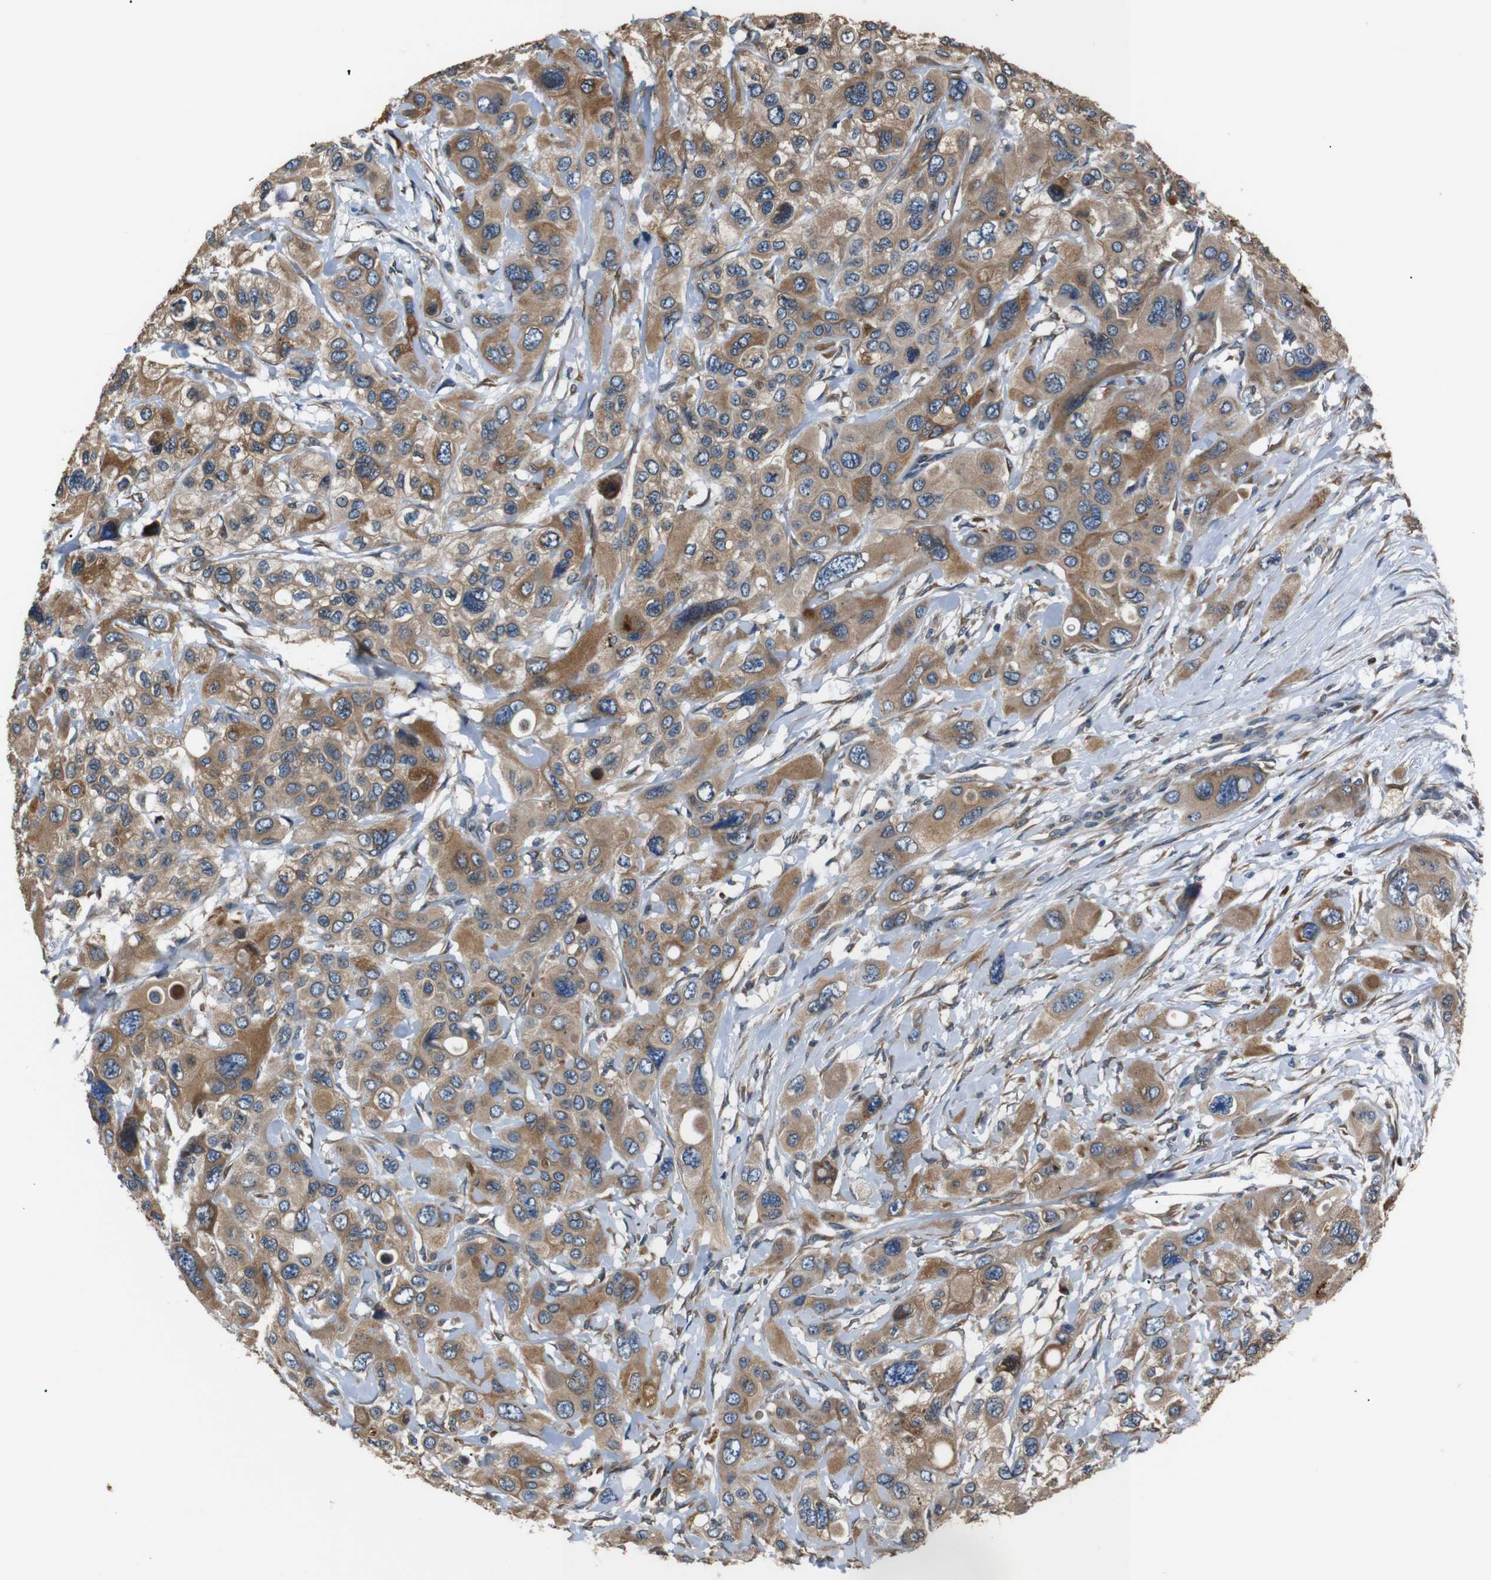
{"staining": {"intensity": "moderate", "quantity": ">75%", "location": "cytoplasmic/membranous"}, "tissue": "pancreatic cancer", "cell_type": "Tumor cells", "image_type": "cancer", "snomed": [{"axis": "morphology", "description": "Adenocarcinoma, NOS"}, {"axis": "topography", "description": "Pancreas"}], "caption": "Tumor cells demonstrate moderate cytoplasmic/membranous expression in about >75% of cells in adenocarcinoma (pancreatic). (DAB = brown stain, brightfield microscopy at high magnification).", "gene": "TMED2", "patient": {"sex": "male", "age": 73}}